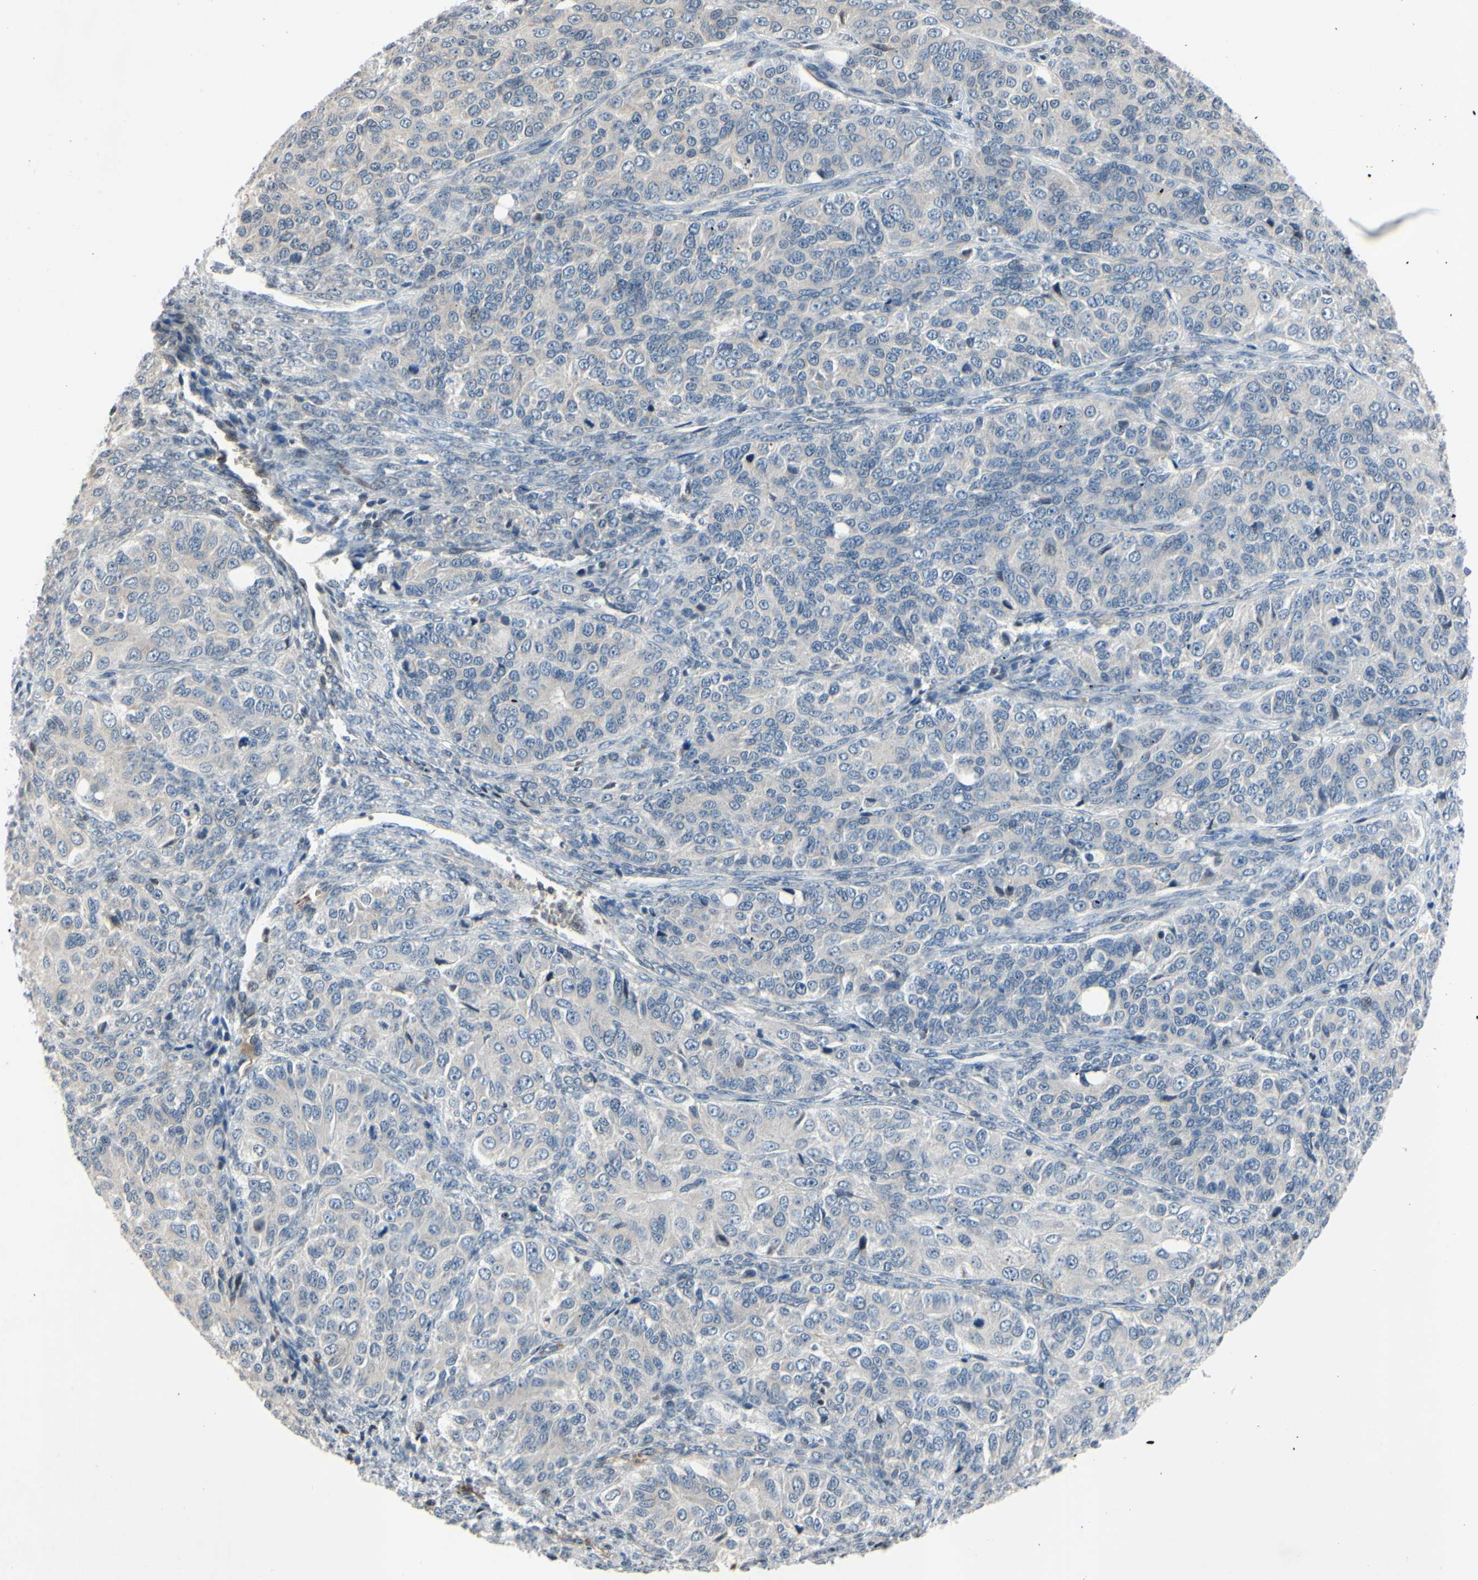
{"staining": {"intensity": "negative", "quantity": "none", "location": "none"}, "tissue": "ovarian cancer", "cell_type": "Tumor cells", "image_type": "cancer", "snomed": [{"axis": "morphology", "description": "Carcinoma, endometroid"}, {"axis": "topography", "description": "Ovary"}], "caption": "High magnification brightfield microscopy of ovarian cancer (endometroid carcinoma) stained with DAB (3,3'-diaminobenzidine) (brown) and counterstained with hematoxylin (blue): tumor cells show no significant staining.", "gene": "ARG1", "patient": {"sex": "female", "age": 51}}